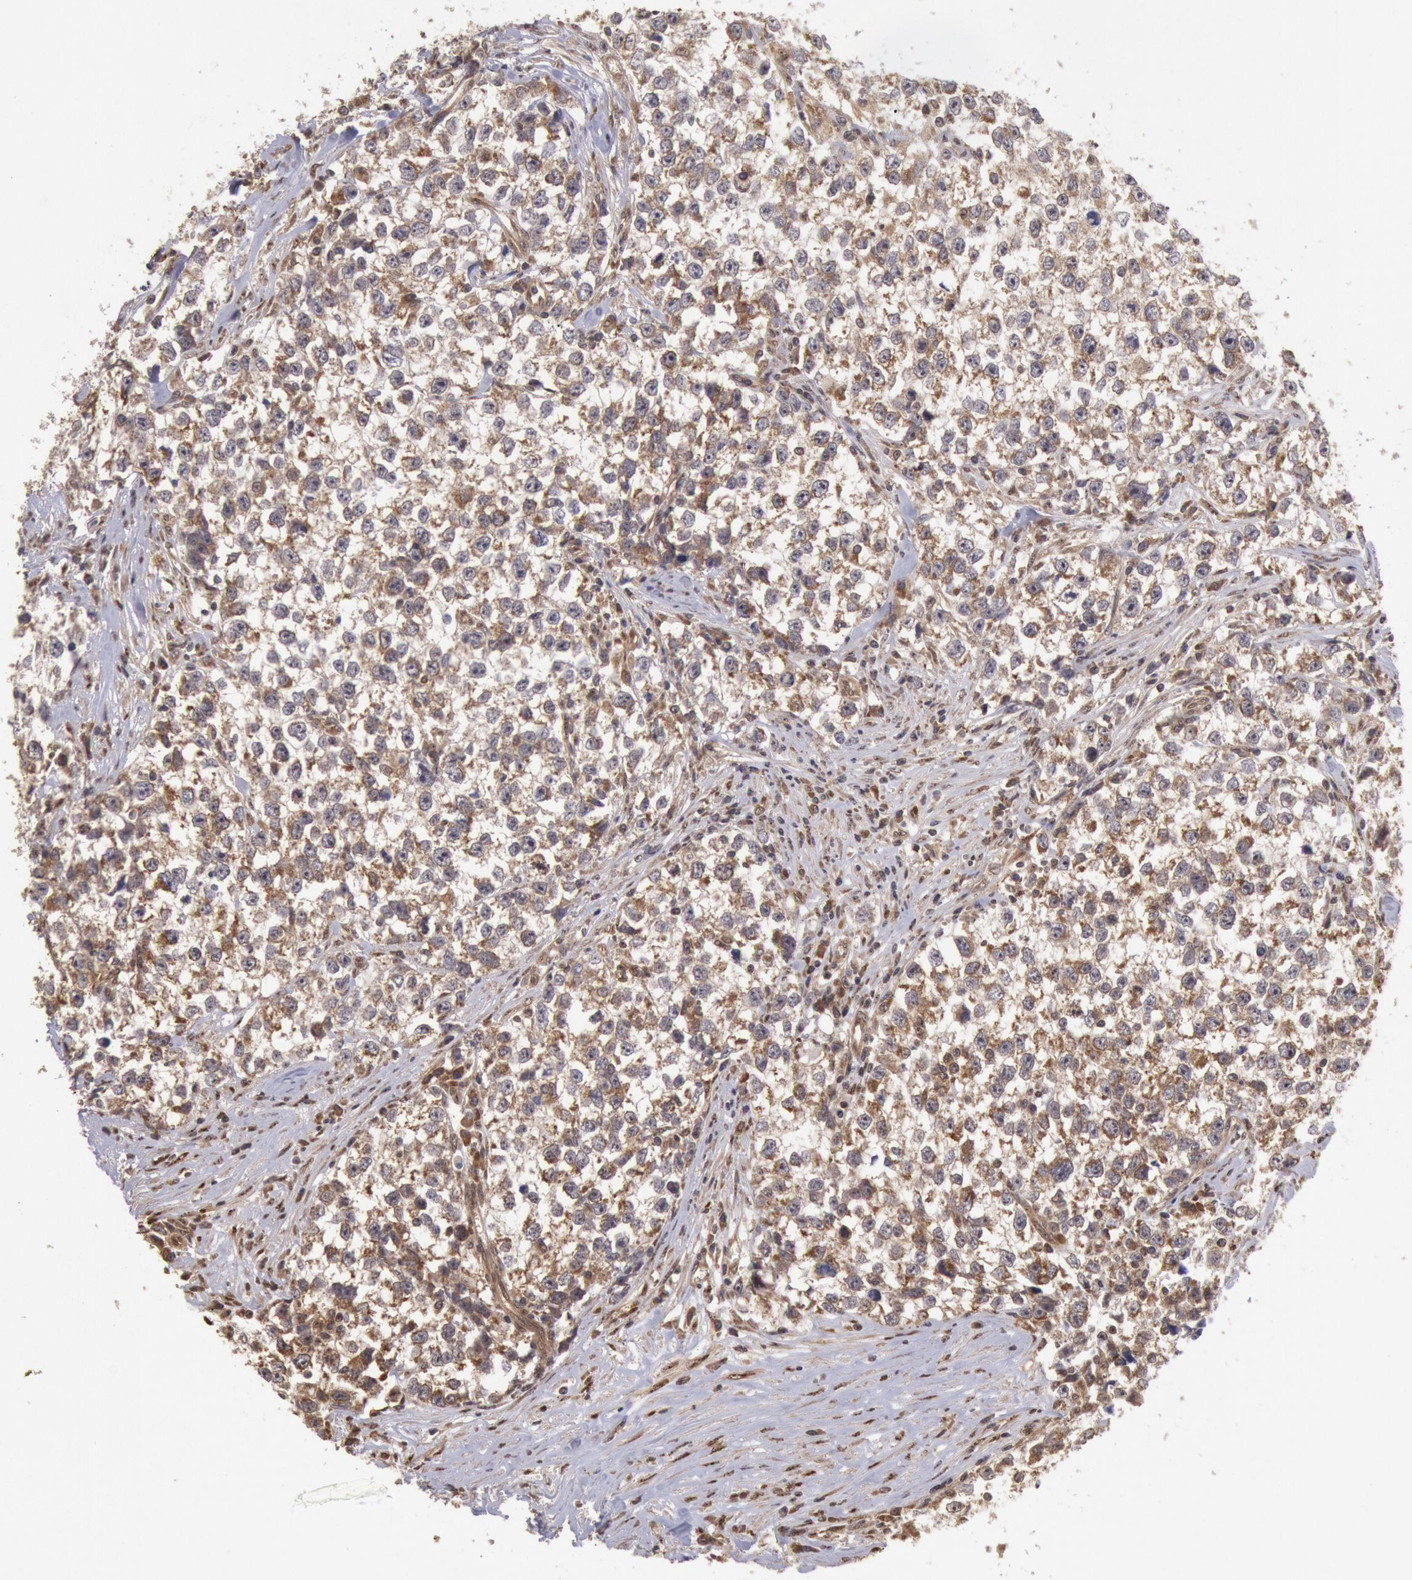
{"staining": {"intensity": "moderate", "quantity": ">75%", "location": "cytoplasmic/membranous"}, "tissue": "testis cancer", "cell_type": "Tumor cells", "image_type": "cancer", "snomed": [{"axis": "morphology", "description": "Seminoma, NOS"}, {"axis": "morphology", "description": "Carcinoma, Embryonal, NOS"}, {"axis": "topography", "description": "Testis"}], "caption": "Testis cancer (seminoma) stained with DAB (3,3'-diaminobenzidine) immunohistochemistry (IHC) reveals medium levels of moderate cytoplasmic/membranous expression in about >75% of tumor cells. The staining was performed using DAB, with brown indicating positive protein expression. Nuclei are stained blue with hematoxylin.", "gene": "STX17", "patient": {"sex": "male", "age": 30}}